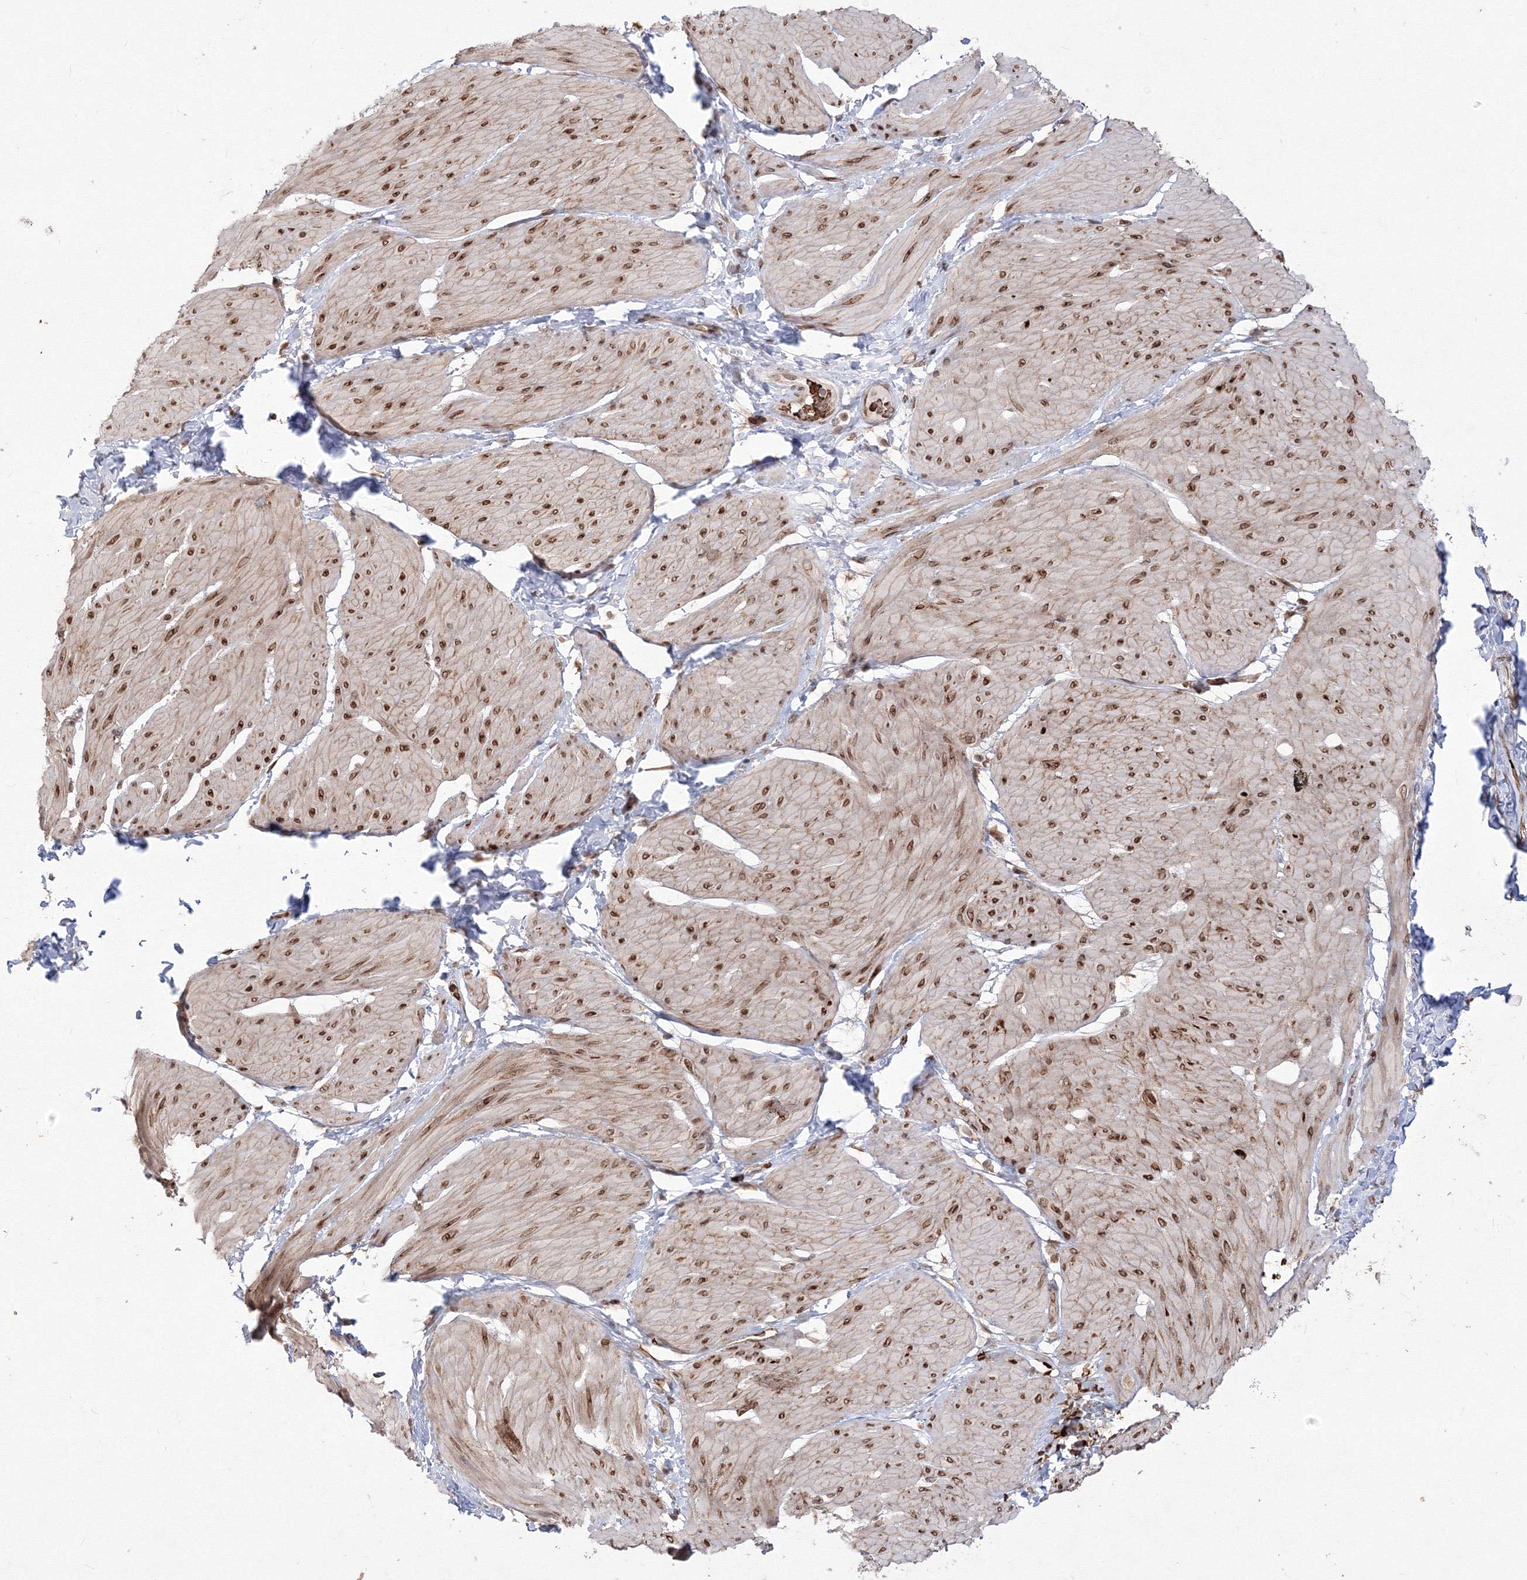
{"staining": {"intensity": "moderate", "quantity": ">75%", "location": "cytoplasmic/membranous,nuclear"}, "tissue": "smooth muscle", "cell_type": "Smooth muscle cells", "image_type": "normal", "snomed": [{"axis": "morphology", "description": "Urothelial carcinoma, High grade"}, {"axis": "topography", "description": "Urinary bladder"}], "caption": "The histopathology image shows staining of normal smooth muscle, revealing moderate cytoplasmic/membranous,nuclear protein positivity (brown color) within smooth muscle cells.", "gene": "DNAJB2", "patient": {"sex": "male", "age": 46}}